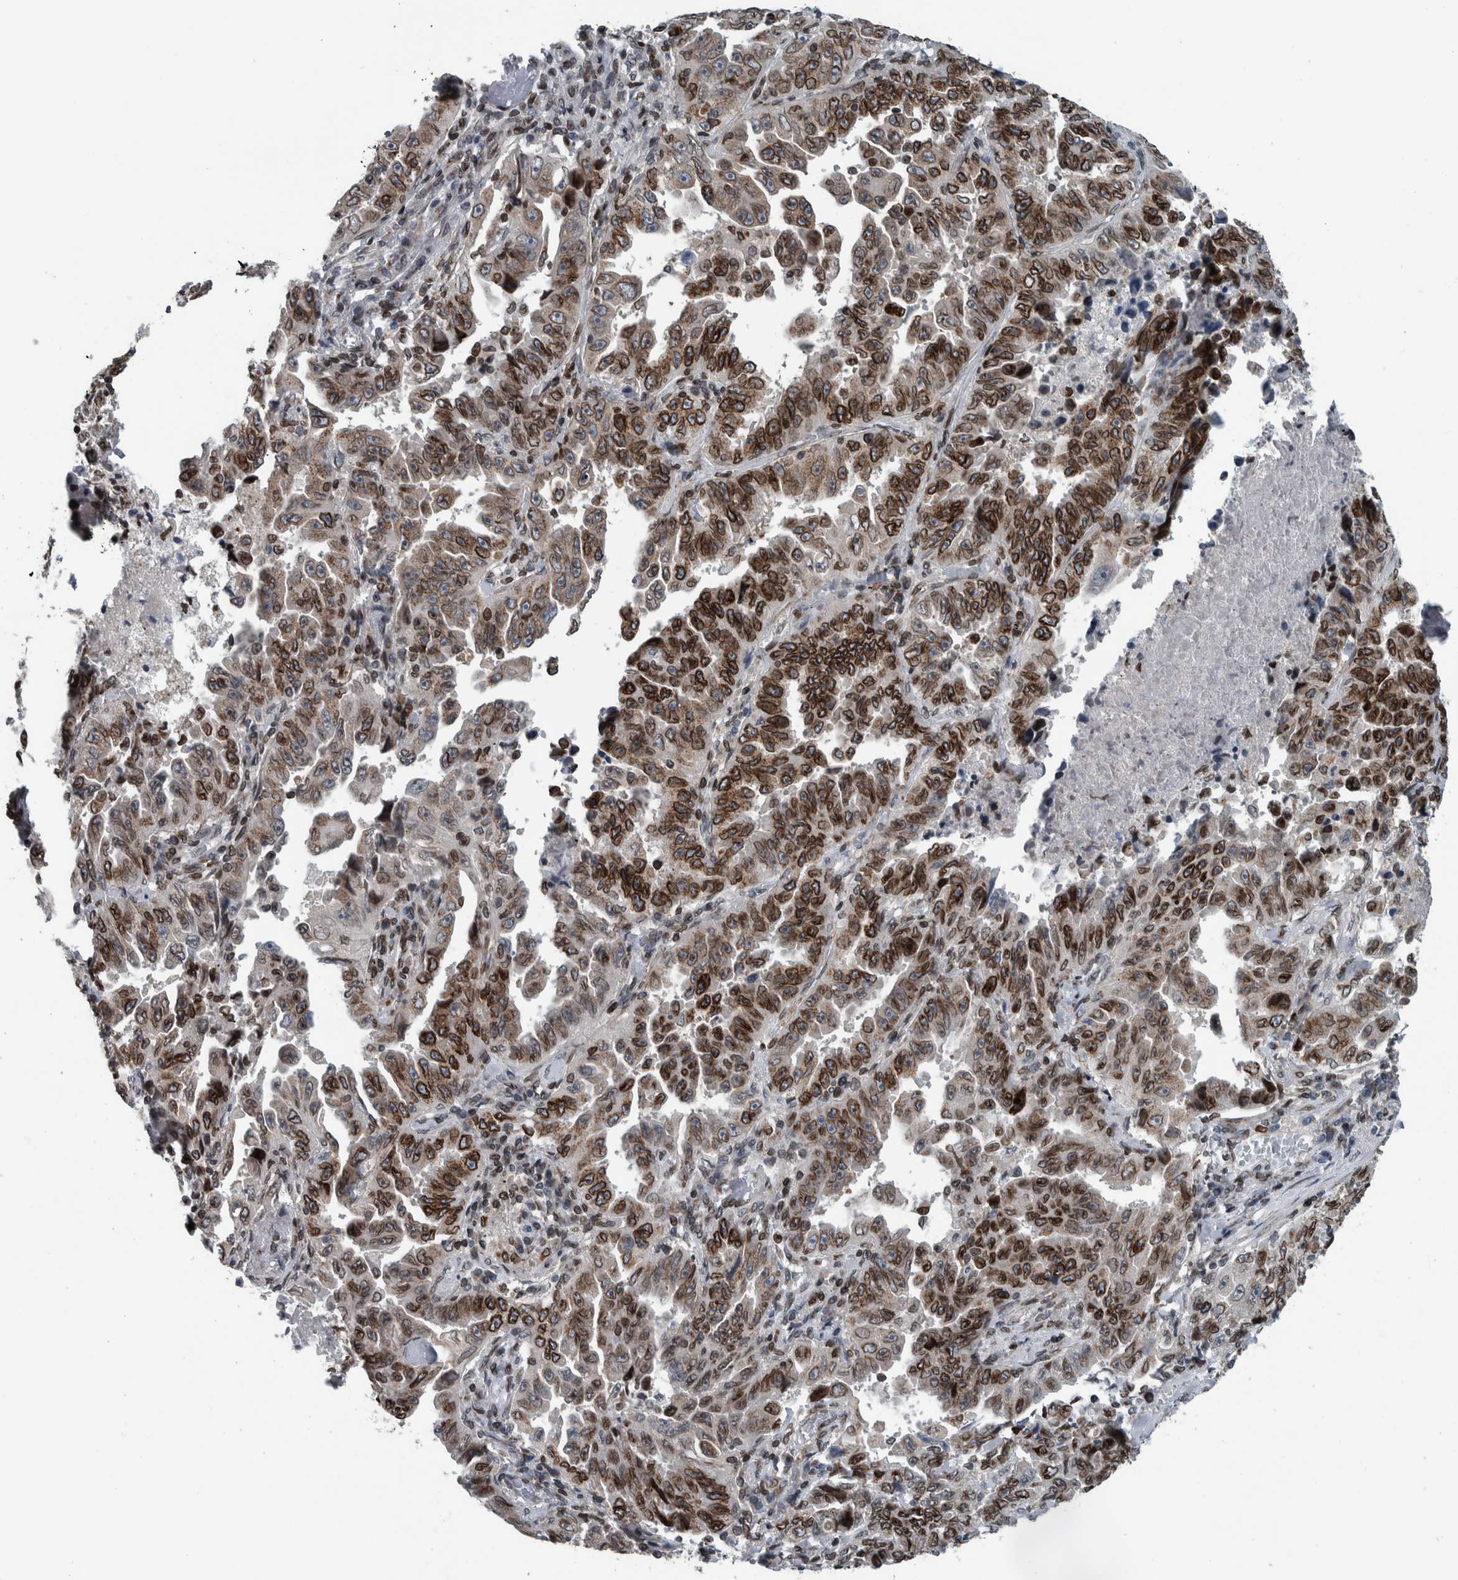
{"staining": {"intensity": "moderate", "quantity": ">75%", "location": "cytoplasmic/membranous,nuclear"}, "tissue": "lung cancer", "cell_type": "Tumor cells", "image_type": "cancer", "snomed": [{"axis": "morphology", "description": "Adenocarcinoma, NOS"}, {"axis": "topography", "description": "Lung"}], "caption": "Tumor cells display moderate cytoplasmic/membranous and nuclear staining in about >75% of cells in lung adenocarcinoma. (Stains: DAB in brown, nuclei in blue, Microscopy: brightfield microscopy at high magnification).", "gene": "FAM135B", "patient": {"sex": "female", "age": 51}}